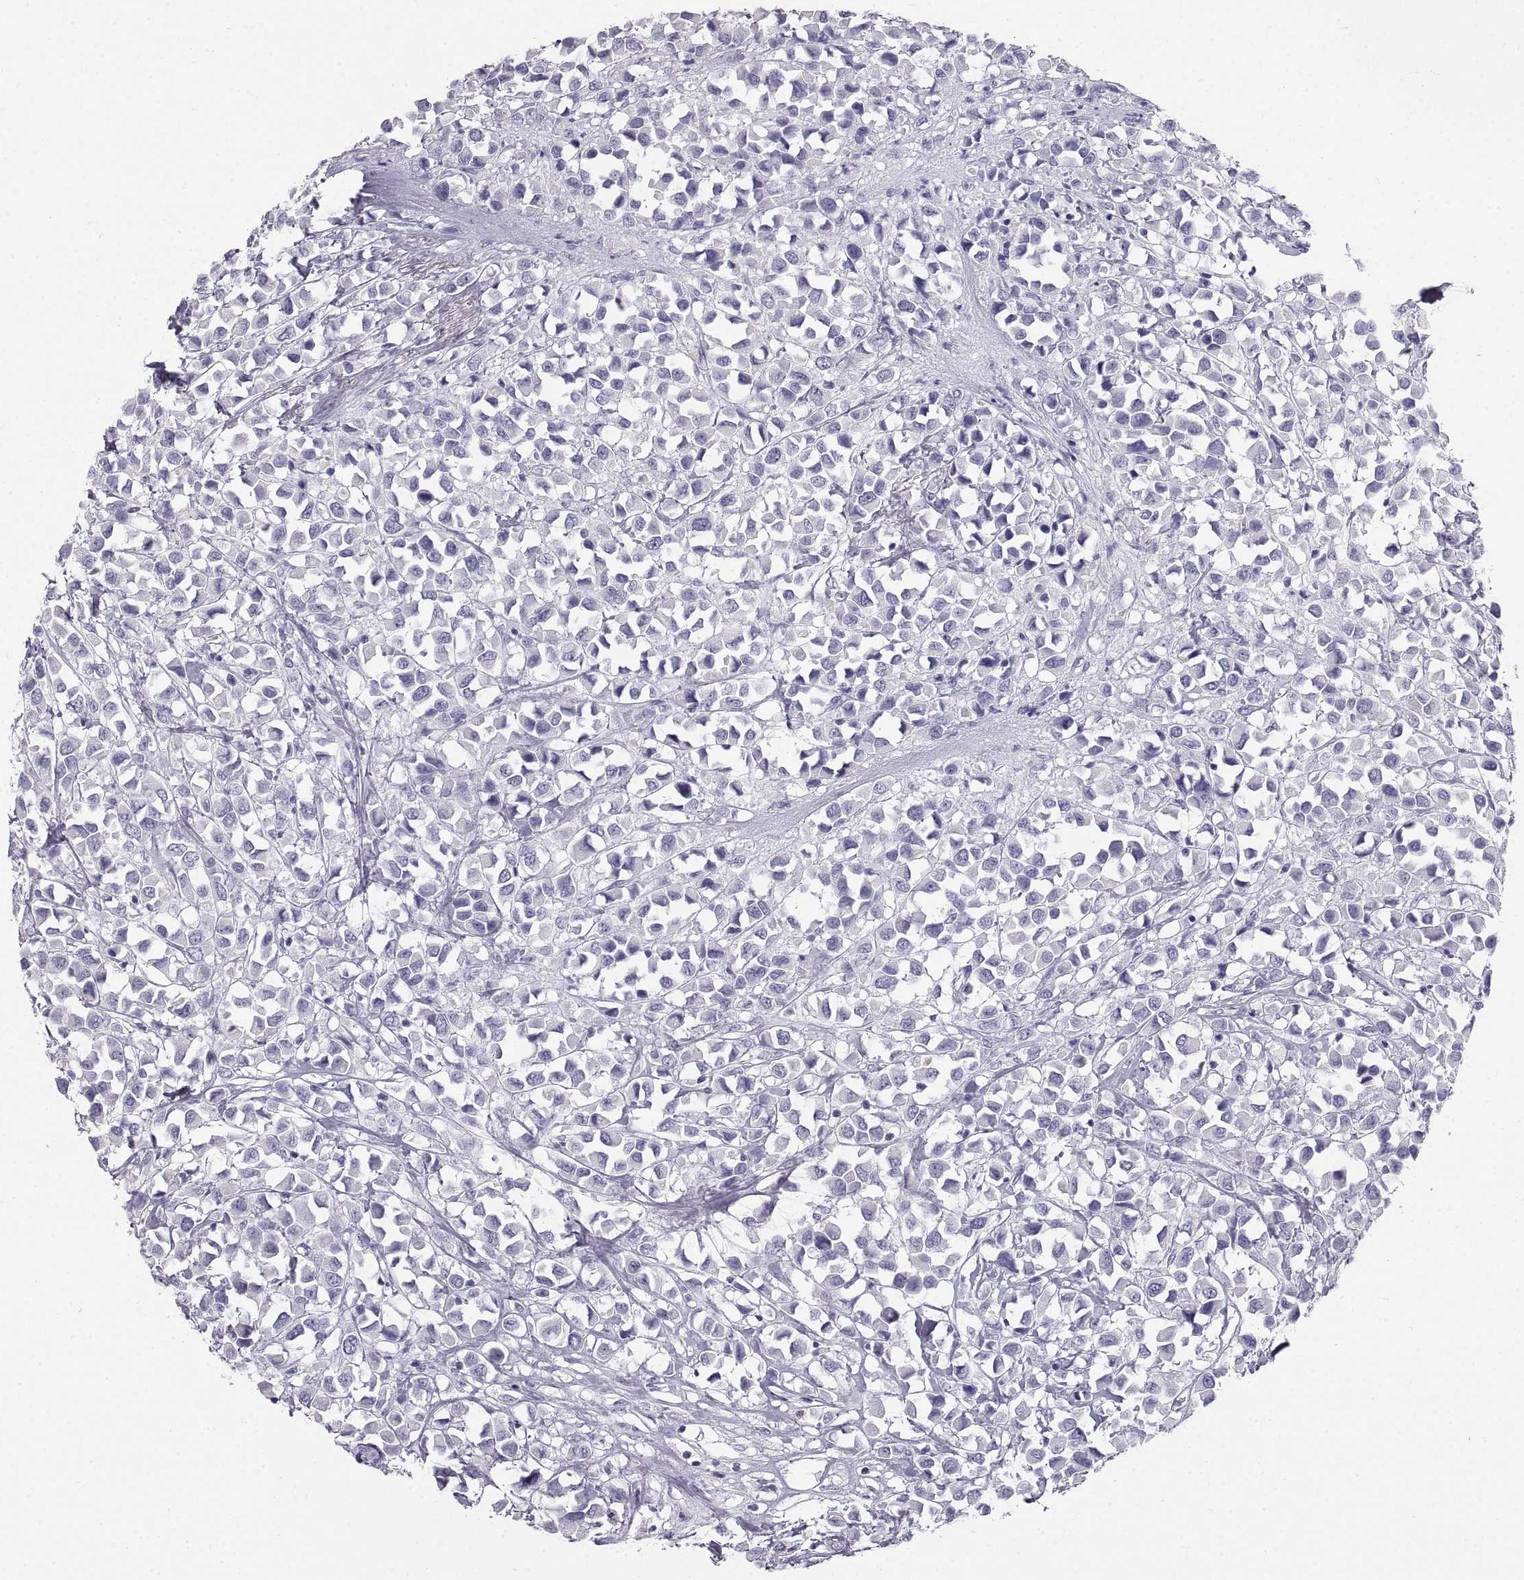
{"staining": {"intensity": "negative", "quantity": "none", "location": "none"}, "tissue": "breast cancer", "cell_type": "Tumor cells", "image_type": "cancer", "snomed": [{"axis": "morphology", "description": "Duct carcinoma"}, {"axis": "topography", "description": "Breast"}], "caption": "A photomicrograph of human breast cancer (intraductal carcinoma) is negative for staining in tumor cells. (DAB (3,3'-diaminobenzidine) immunohistochemistry visualized using brightfield microscopy, high magnification).", "gene": "RLBP1", "patient": {"sex": "female", "age": 61}}